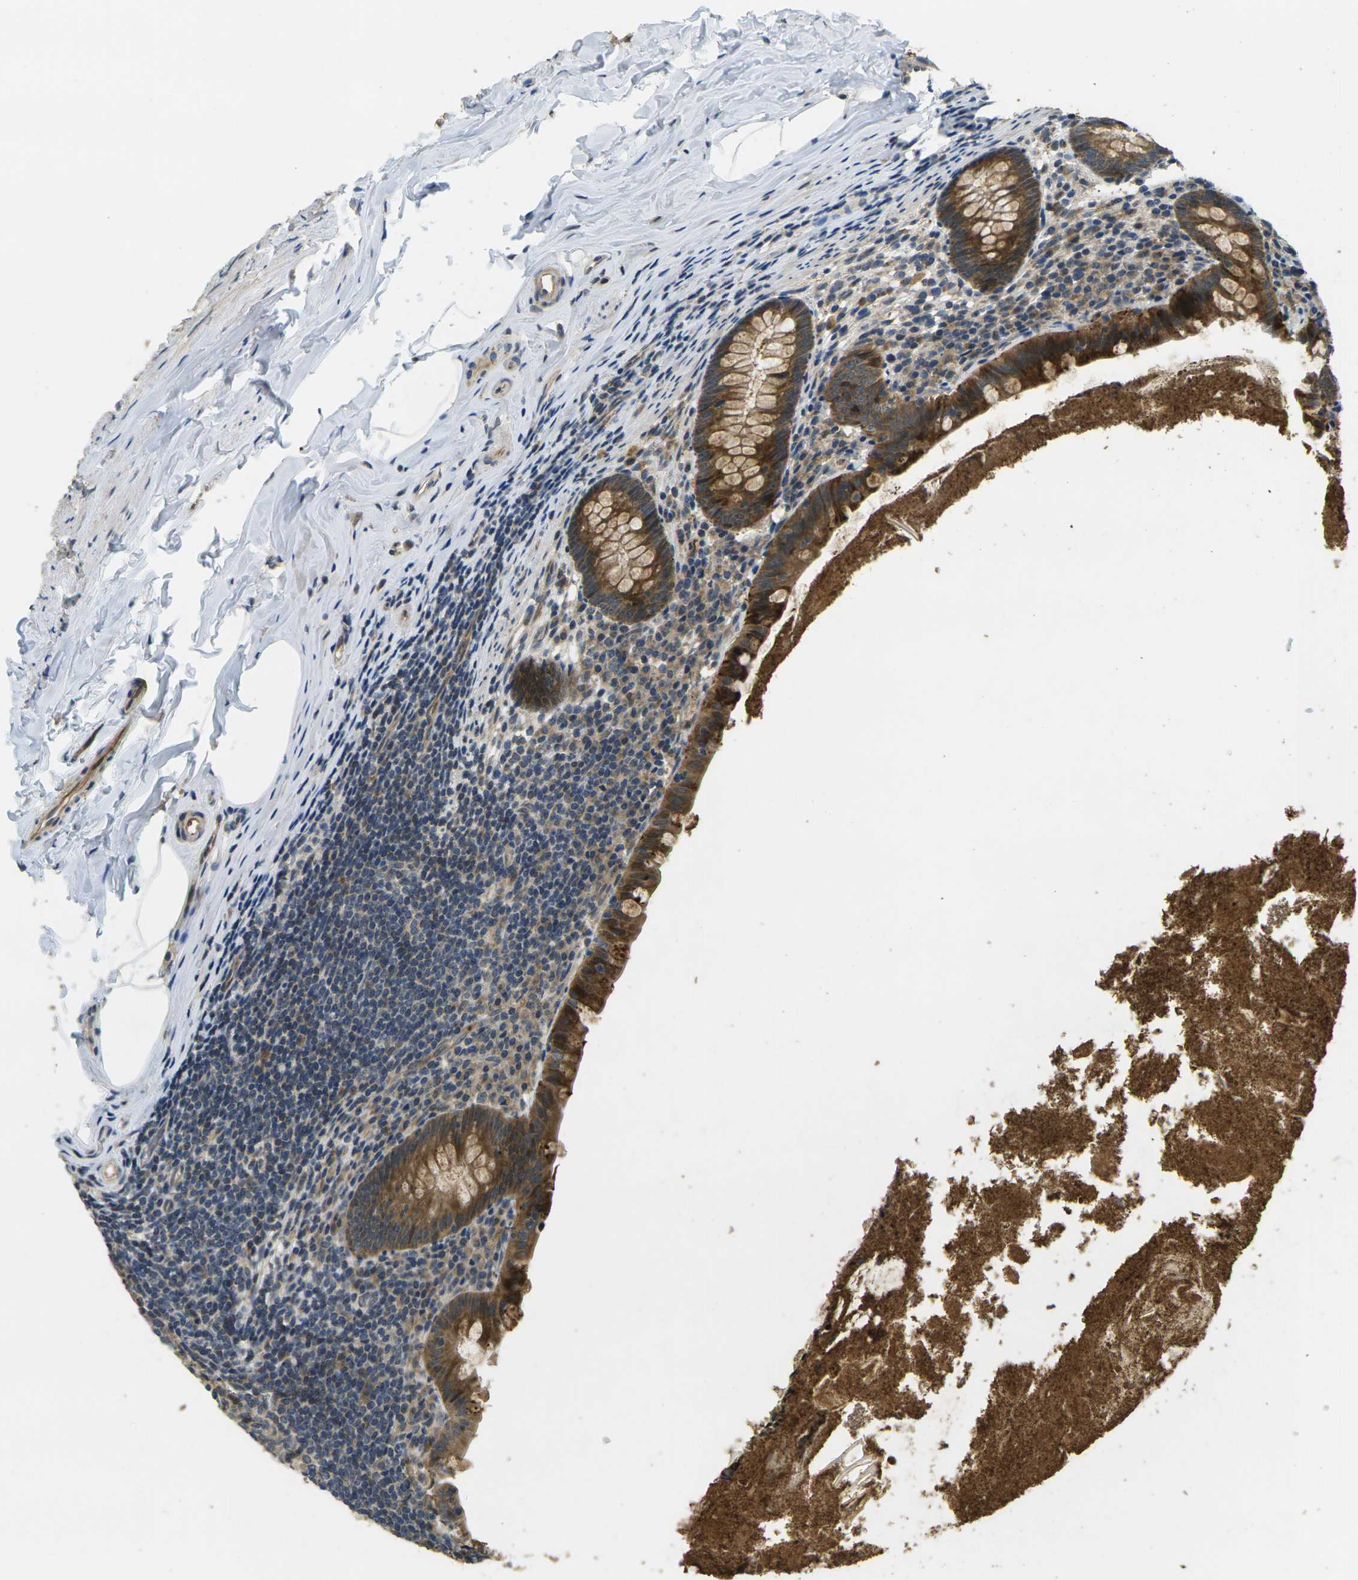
{"staining": {"intensity": "moderate", "quantity": ">75%", "location": "cytoplasmic/membranous"}, "tissue": "appendix", "cell_type": "Glandular cells", "image_type": "normal", "snomed": [{"axis": "morphology", "description": "Normal tissue, NOS"}, {"axis": "topography", "description": "Appendix"}], "caption": "Immunohistochemical staining of normal human appendix displays medium levels of moderate cytoplasmic/membranous positivity in approximately >75% of glandular cells. The staining was performed using DAB (3,3'-diaminobenzidine) to visualize the protein expression in brown, while the nuclei were stained in blue with hematoxylin (Magnification: 20x).", "gene": "MINAR2", "patient": {"sex": "male", "age": 52}}